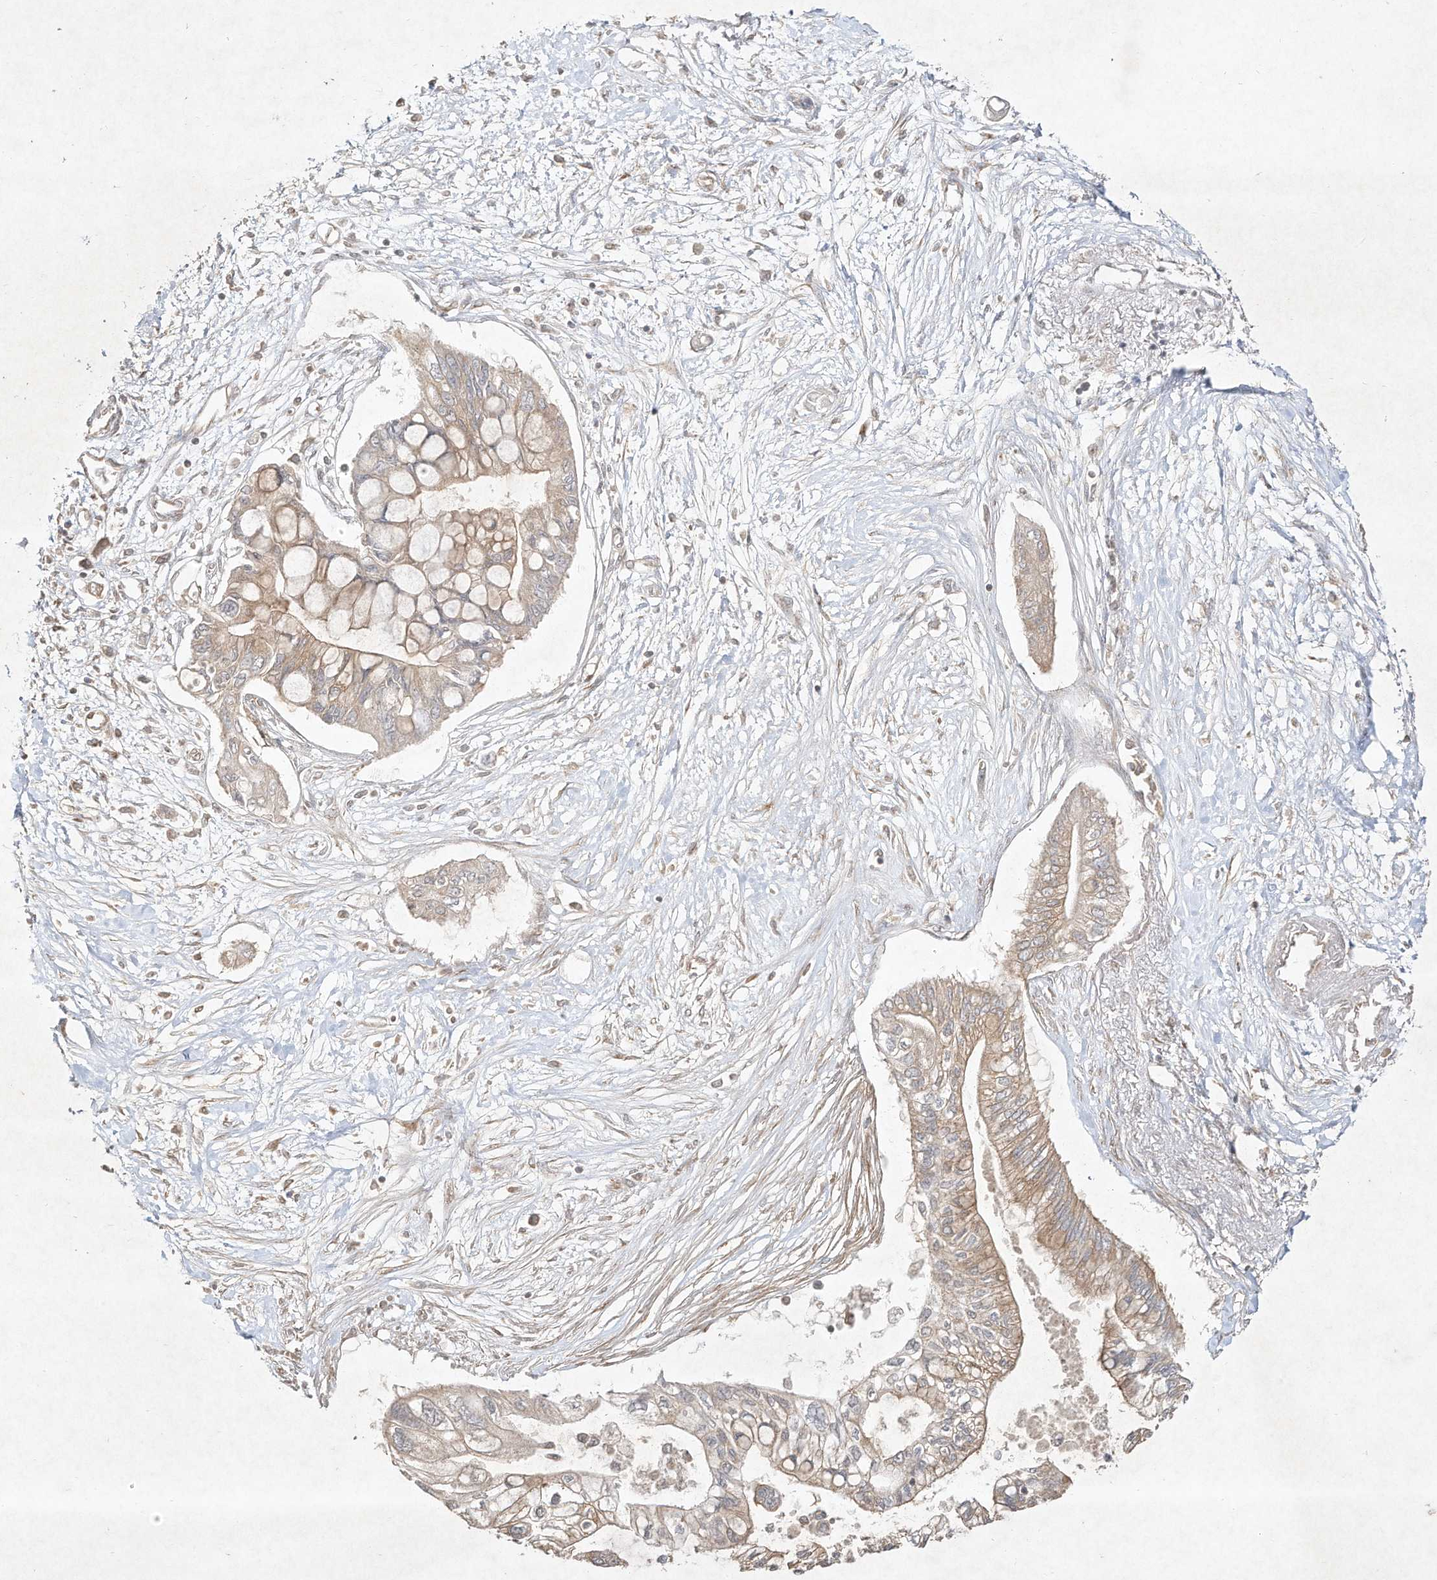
{"staining": {"intensity": "weak", "quantity": "25%-75%", "location": "cytoplasmic/membranous"}, "tissue": "pancreatic cancer", "cell_type": "Tumor cells", "image_type": "cancer", "snomed": [{"axis": "morphology", "description": "Adenocarcinoma, NOS"}, {"axis": "topography", "description": "Pancreas"}], "caption": "IHC micrograph of human pancreatic cancer (adenocarcinoma) stained for a protein (brown), which exhibits low levels of weak cytoplasmic/membranous staining in about 25%-75% of tumor cells.", "gene": "DYNC1I2", "patient": {"sex": "female", "age": 77}}